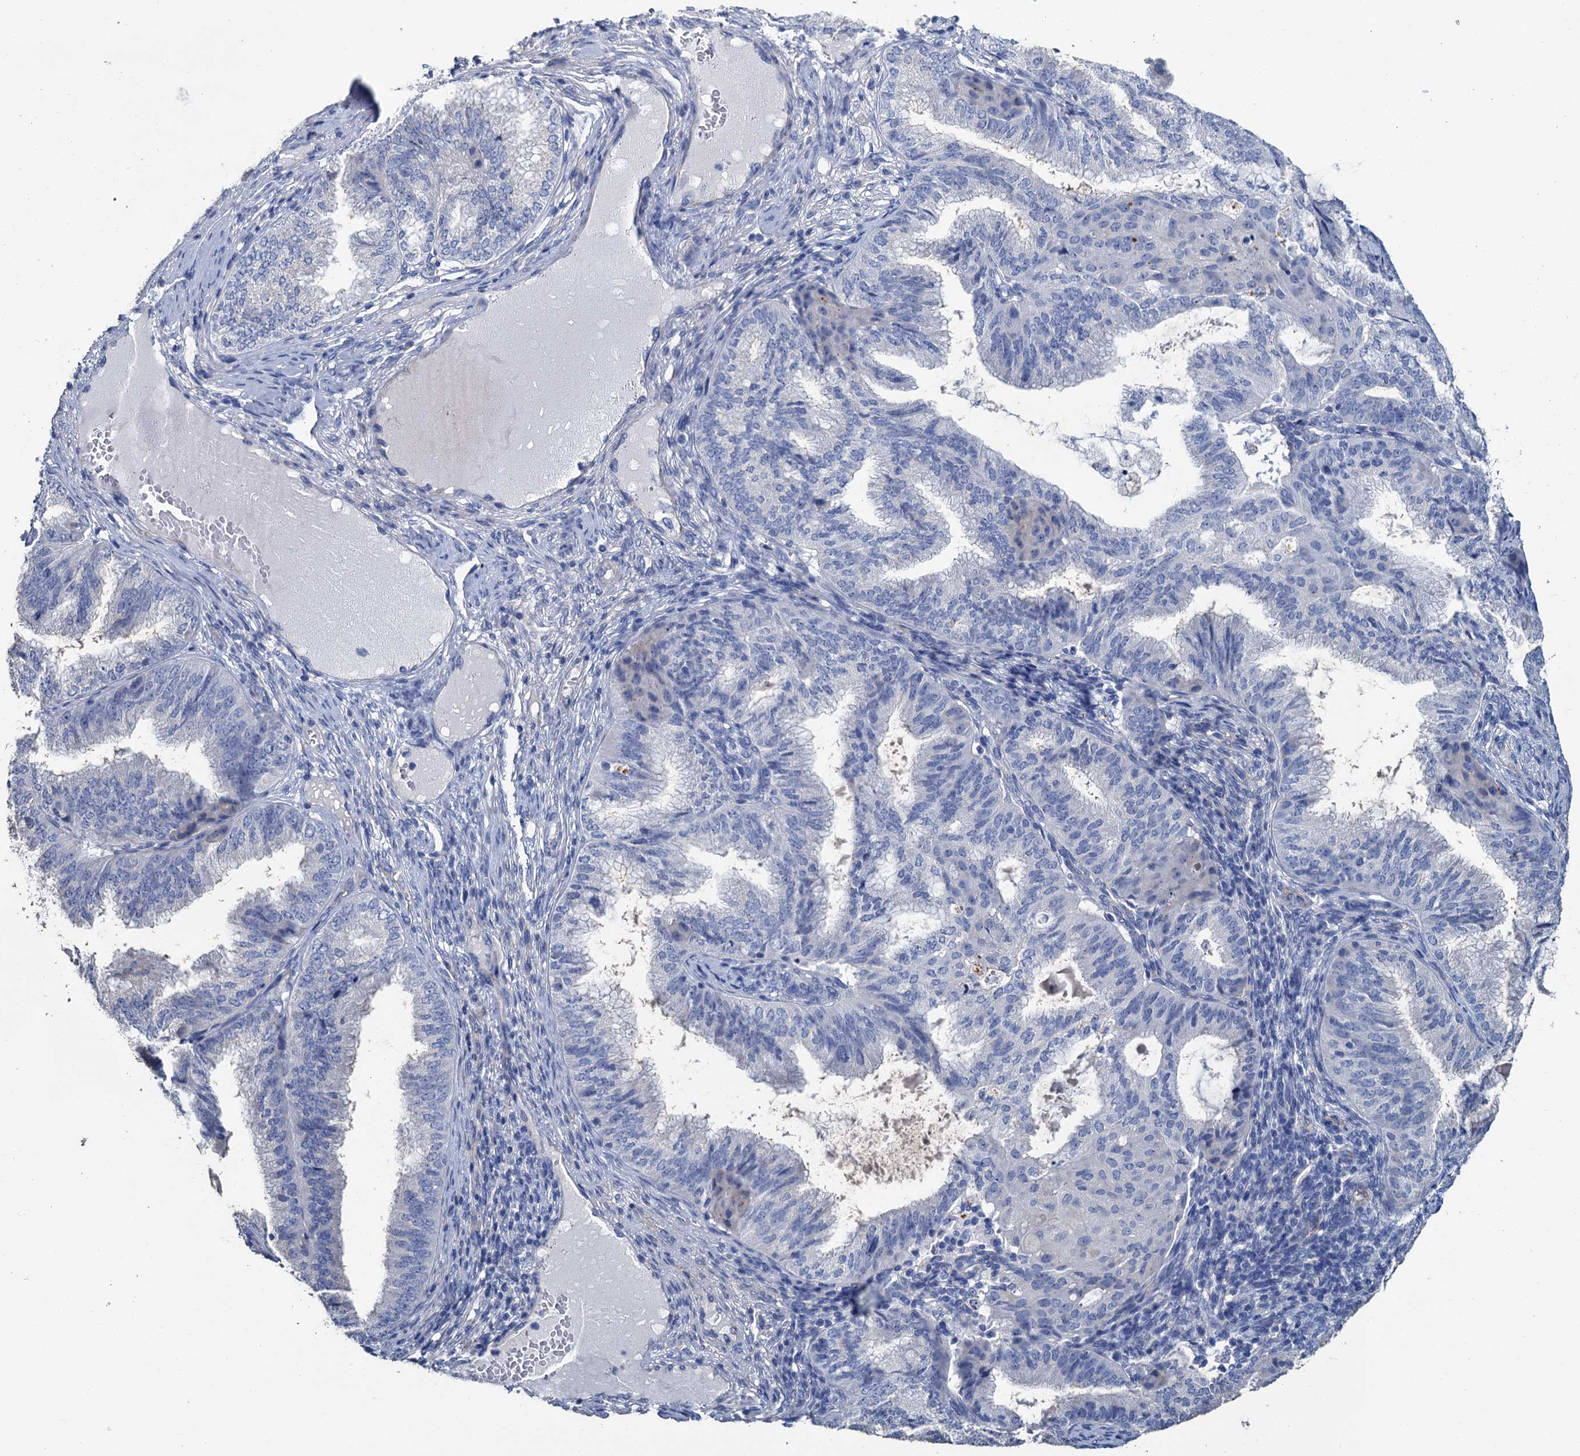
{"staining": {"intensity": "negative", "quantity": "none", "location": "none"}, "tissue": "endometrial cancer", "cell_type": "Tumor cells", "image_type": "cancer", "snomed": [{"axis": "morphology", "description": "Adenocarcinoma, NOS"}, {"axis": "topography", "description": "Endometrium"}], "caption": "The micrograph shows no significant staining in tumor cells of adenocarcinoma (endometrial).", "gene": "SNCB", "patient": {"sex": "female", "age": 49}}